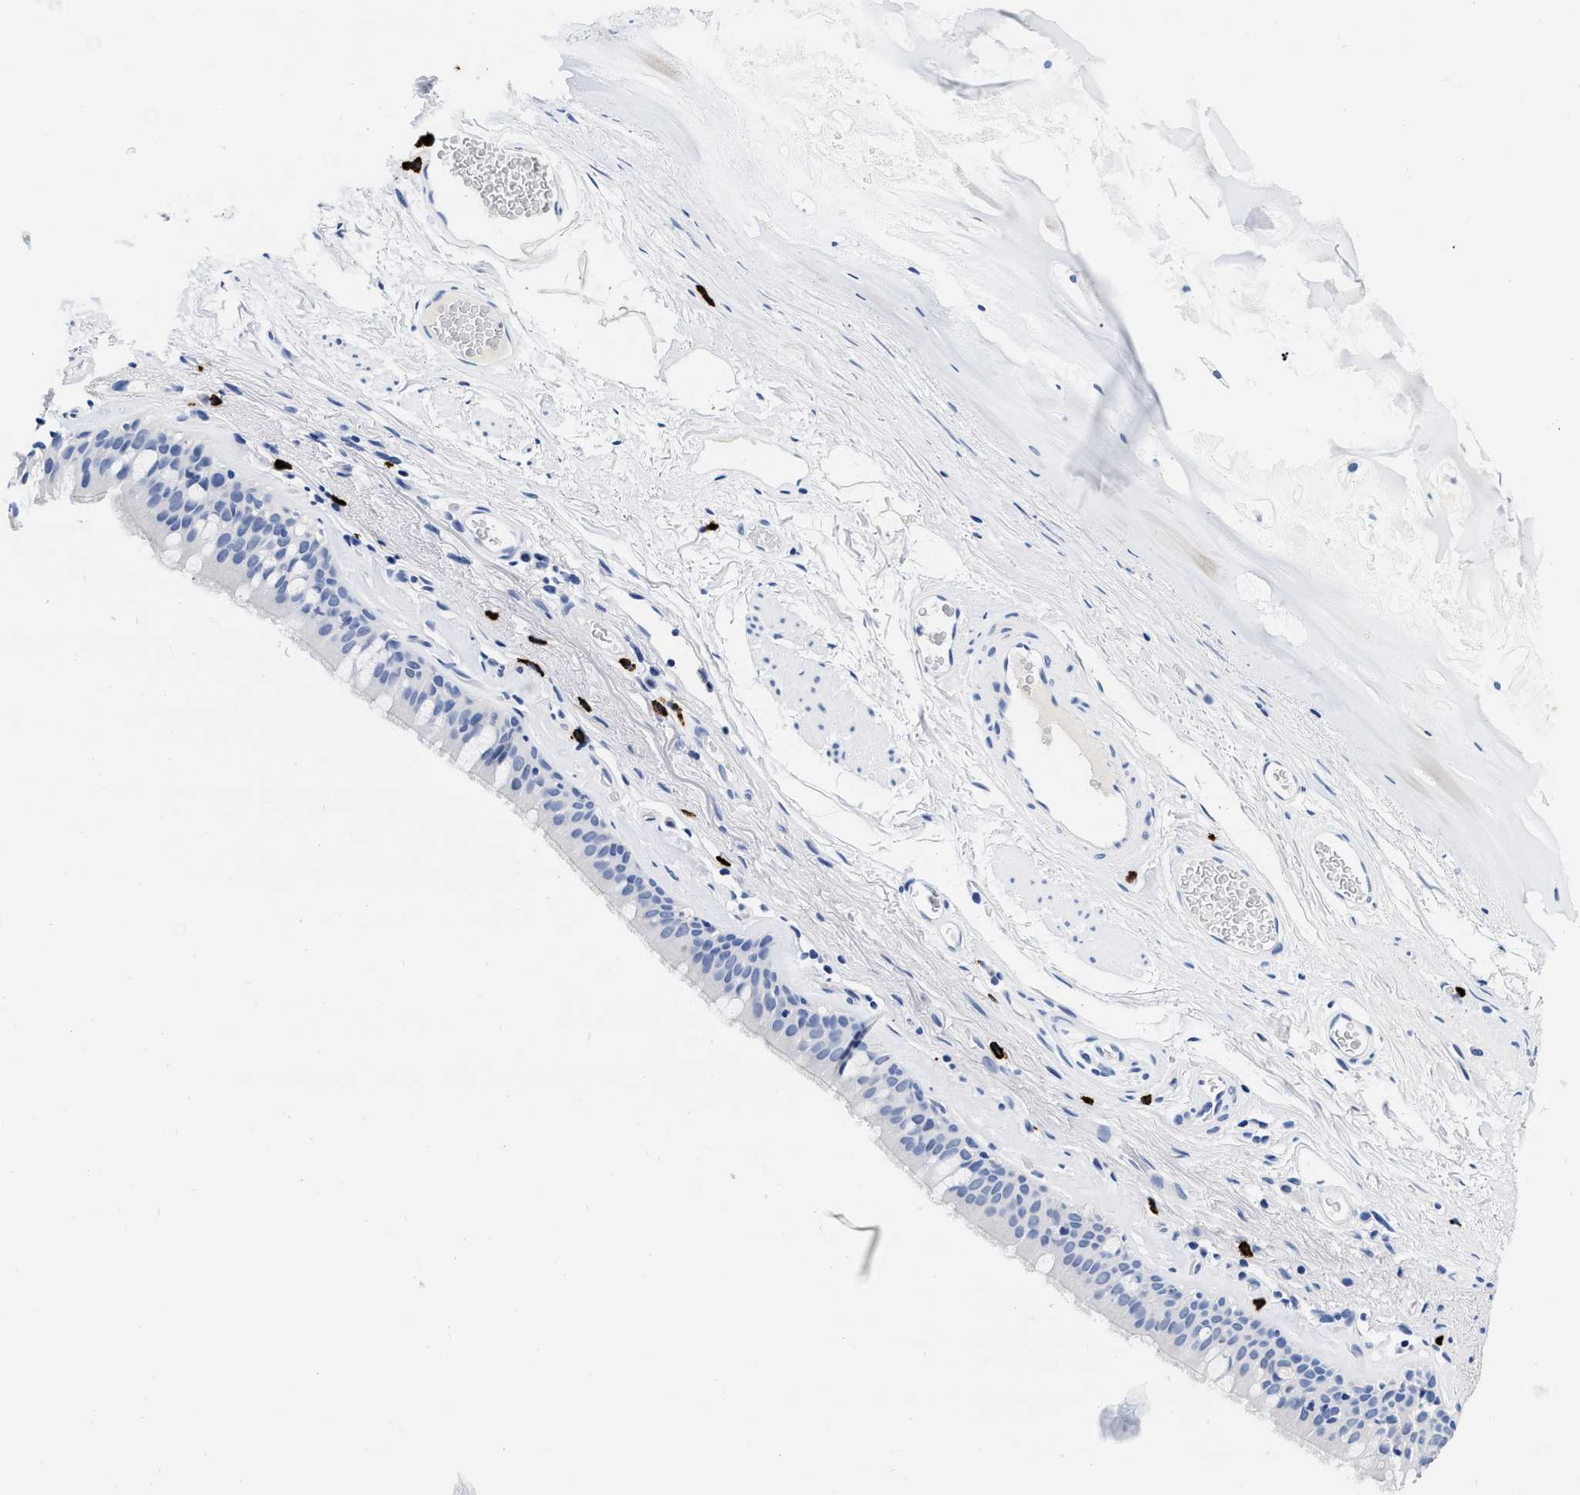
{"staining": {"intensity": "negative", "quantity": "none", "location": "none"}, "tissue": "bronchus", "cell_type": "Respiratory epithelial cells", "image_type": "normal", "snomed": [{"axis": "morphology", "description": "Normal tissue, NOS"}, {"axis": "topography", "description": "Cartilage tissue"}, {"axis": "topography", "description": "Bronchus"}], "caption": "Respiratory epithelial cells are negative for protein expression in unremarkable human bronchus. The staining was performed using DAB (3,3'-diaminobenzidine) to visualize the protein expression in brown, while the nuclei were stained in blue with hematoxylin (Magnification: 20x).", "gene": "CER1", "patient": {"sex": "female", "age": 53}}